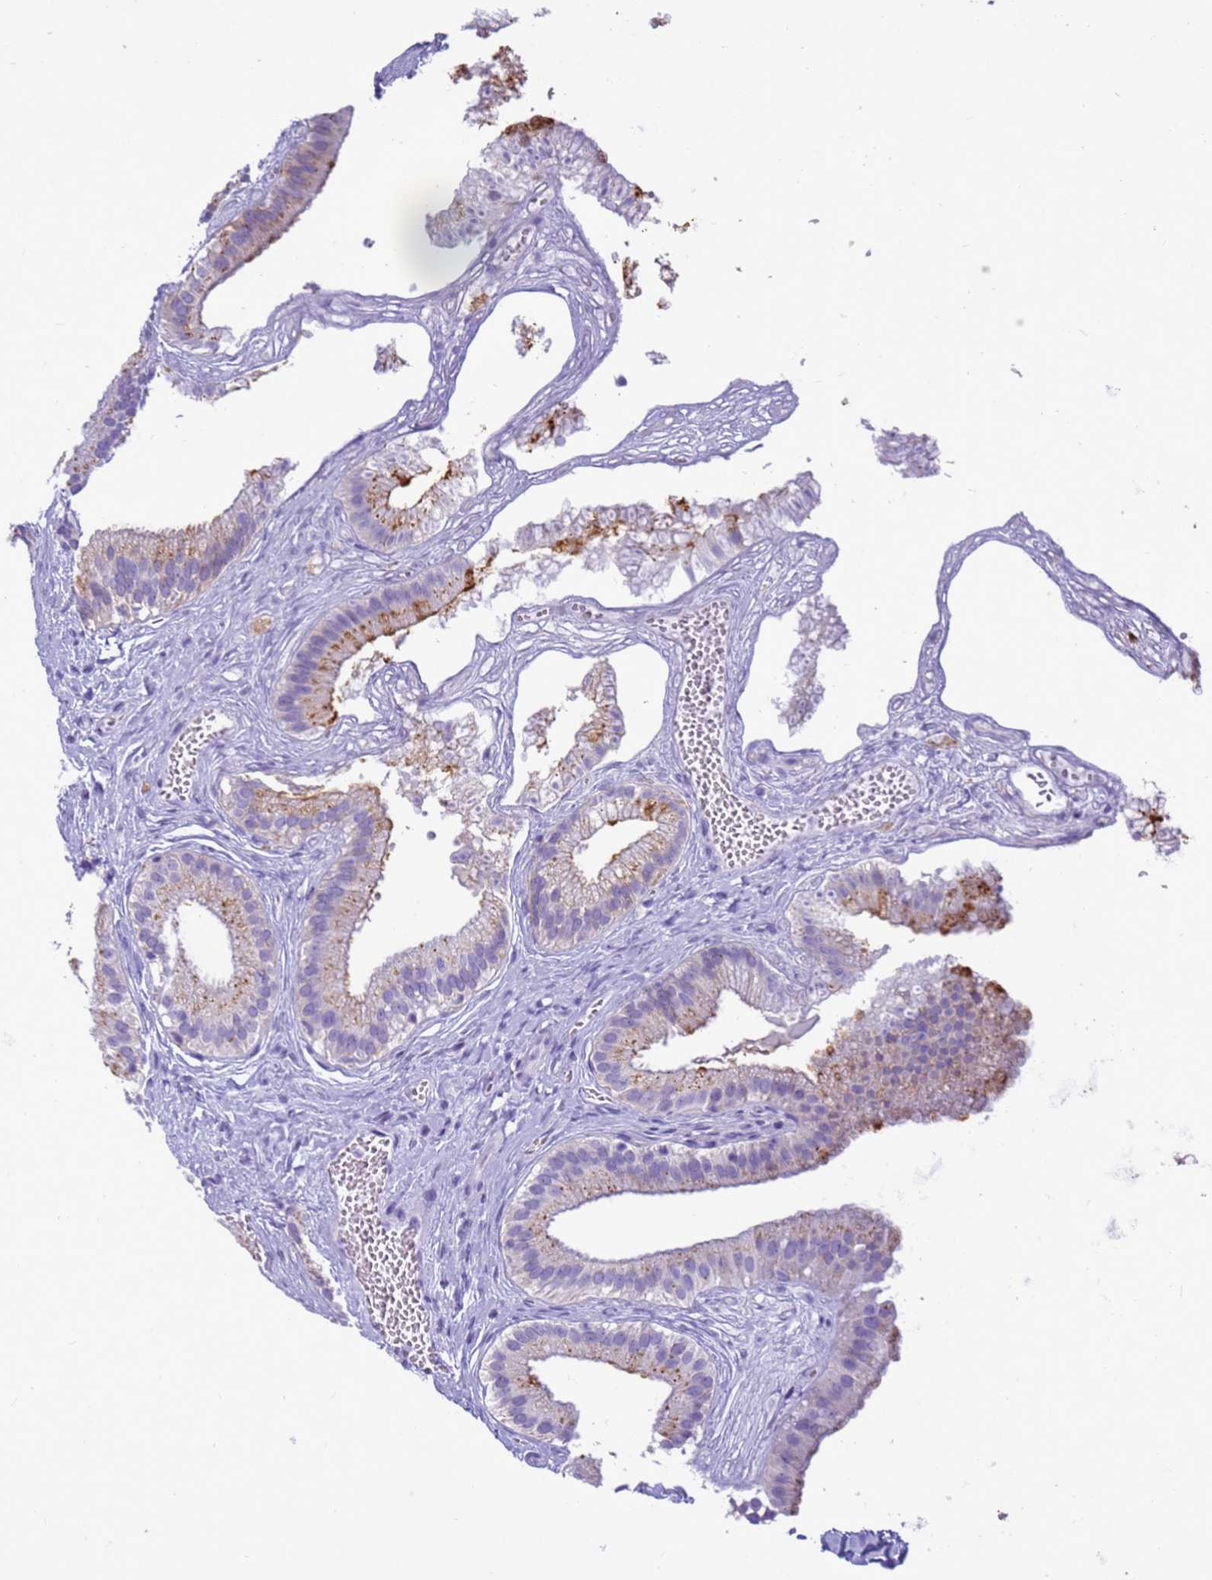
{"staining": {"intensity": "moderate", "quantity": "<25%", "location": "cytoplasmic/membranous"}, "tissue": "gallbladder", "cell_type": "Glandular cells", "image_type": "normal", "snomed": [{"axis": "morphology", "description": "Normal tissue, NOS"}, {"axis": "topography", "description": "Gallbladder"}], "caption": "Gallbladder stained with a brown dye demonstrates moderate cytoplasmic/membranous positive positivity in approximately <25% of glandular cells.", "gene": "STATH", "patient": {"sex": "female", "age": 54}}